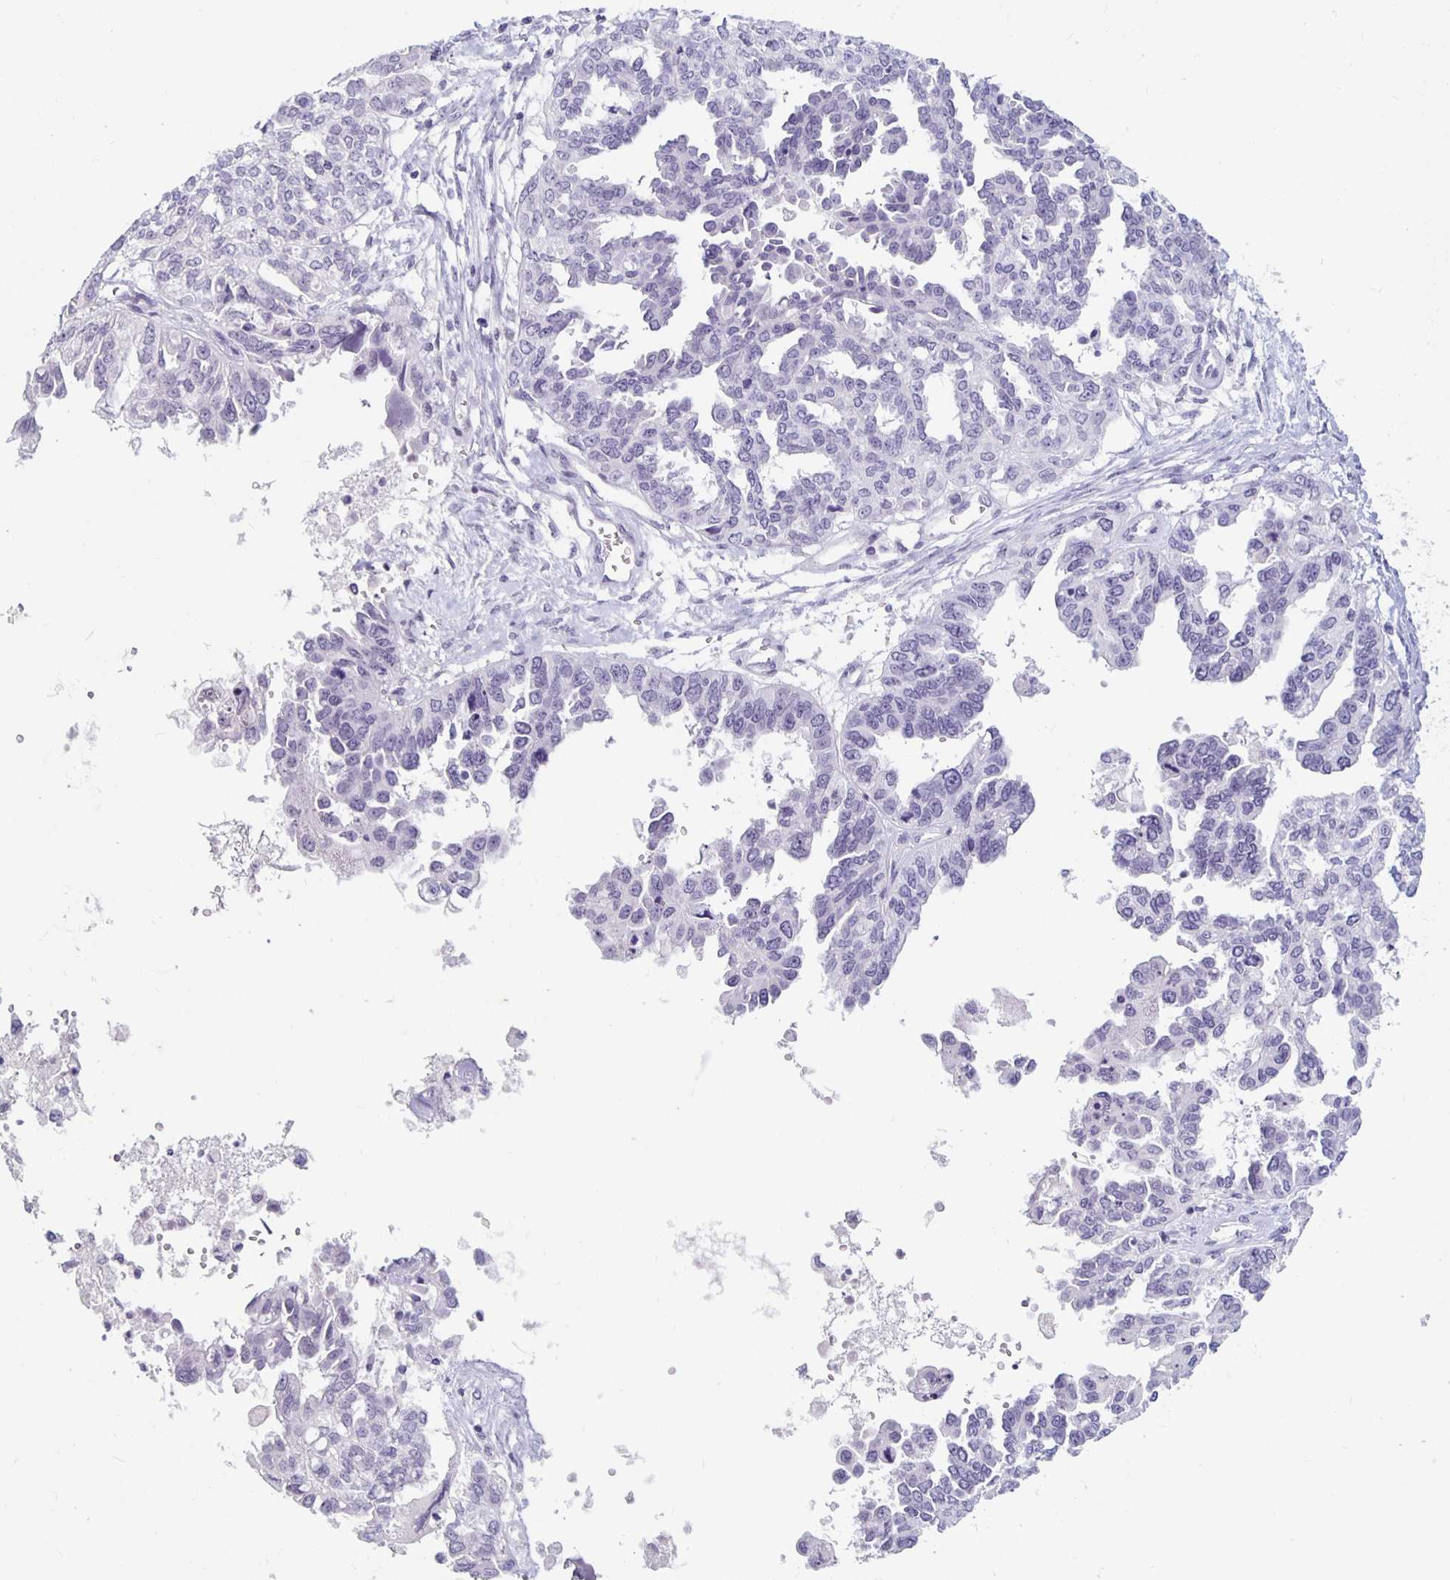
{"staining": {"intensity": "negative", "quantity": "none", "location": "none"}, "tissue": "ovarian cancer", "cell_type": "Tumor cells", "image_type": "cancer", "snomed": [{"axis": "morphology", "description": "Cystadenocarcinoma, serous, NOS"}, {"axis": "topography", "description": "Ovary"}], "caption": "Immunohistochemistry (IHC) of human ovarian cancer shows no positivity in tumor cells.", "gene": "KCNQ2", "patient": {"sex": "female", "age": 53}}